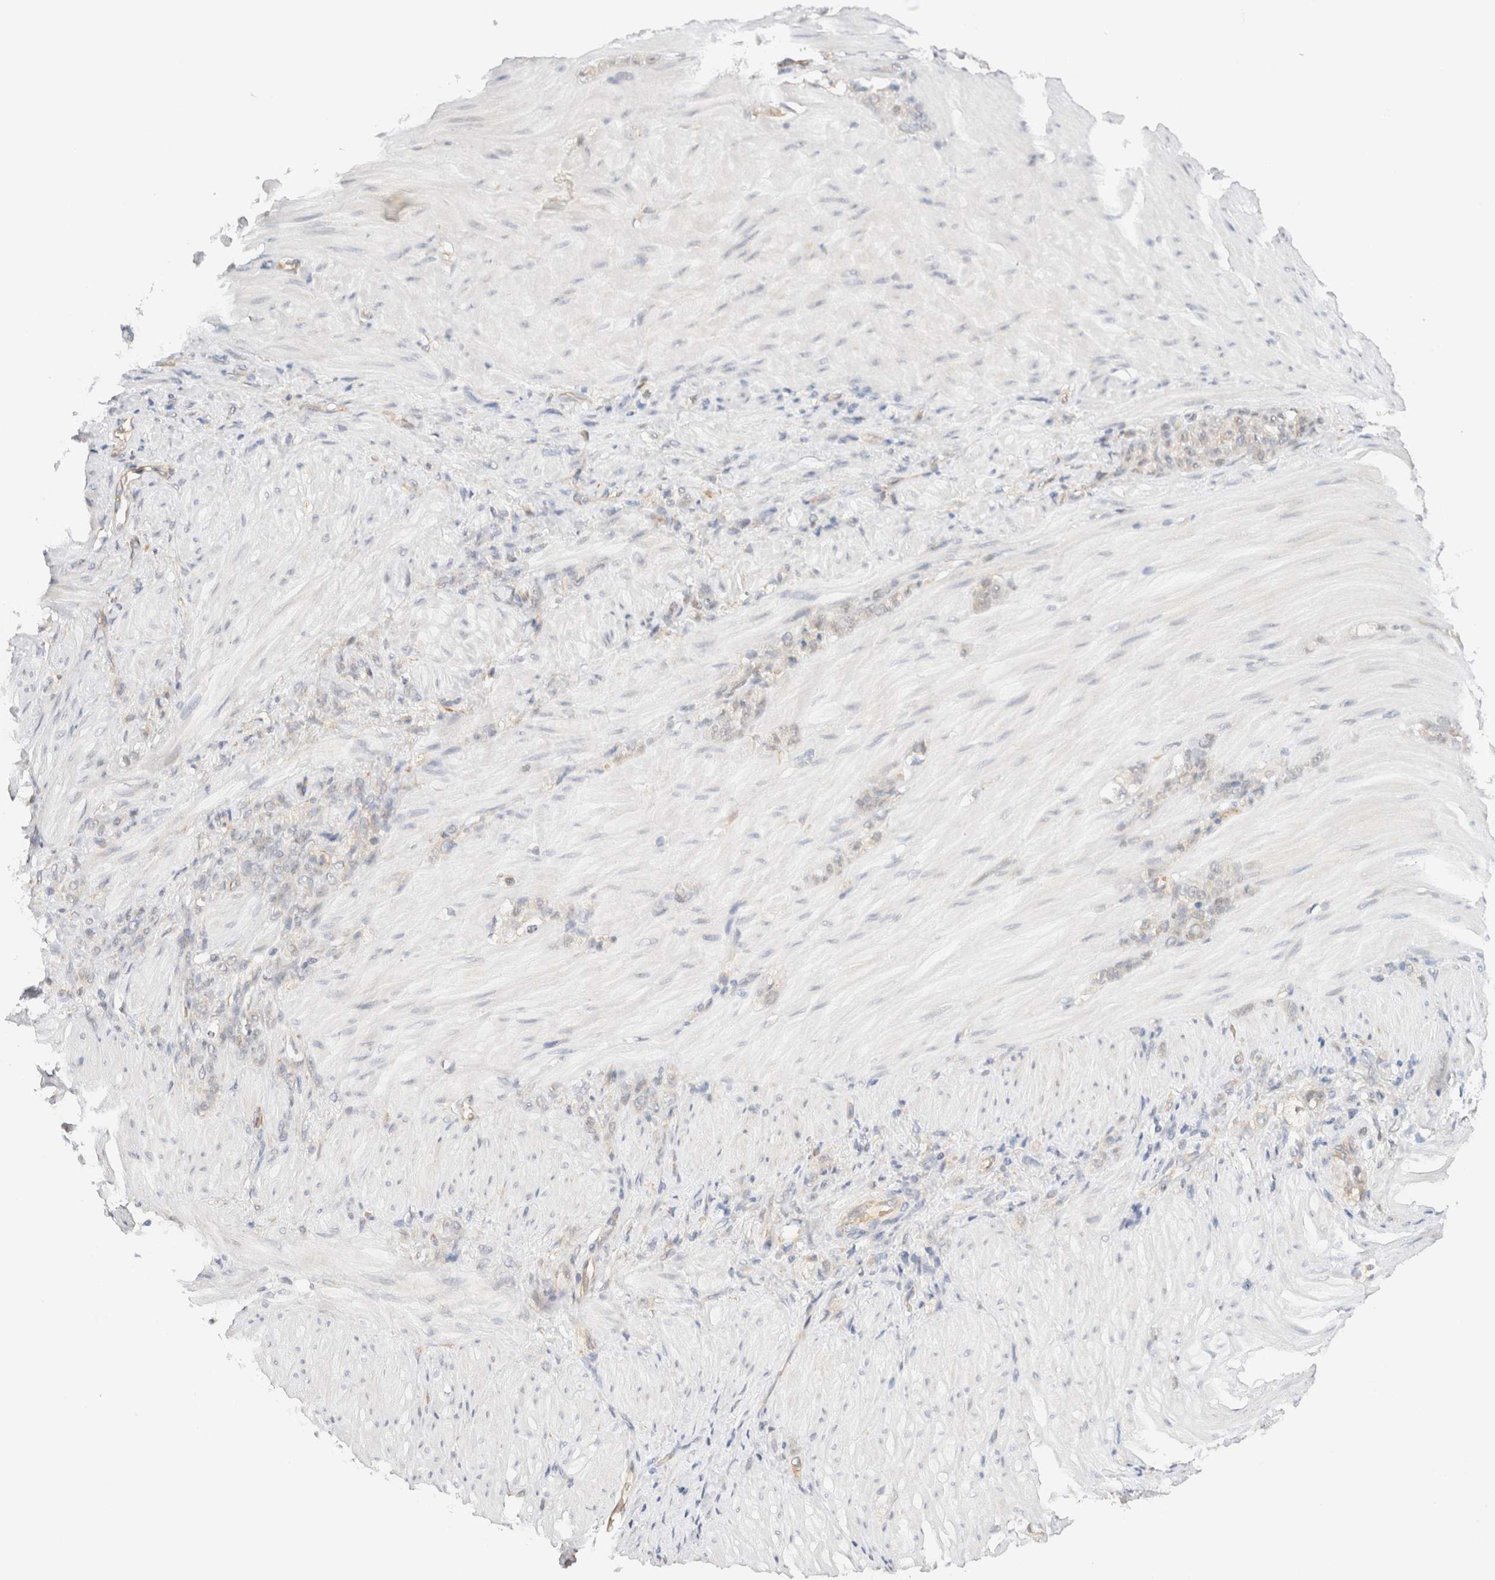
{"staining": {"intensity": "negative", "quantity": "none", "location": "none"}, "tissue": "stomach cancer", "cell_type": "Tumor cells", "image_type": "cancer", "snomed": [{"axis": "morphology", "description": "Normal tissue, NOS"}, {"axis": "morphology", "description": "Adenocarcinoma, NOS"}, {"axis": "topography", "description": "Stomach"}], "caption": "This is an immunohistochemistry micrograph of adenocarcinoma (stomach). There is no staining in tumor cells.", "gene": "SYVN1", "patient": {"sex": "male", "age": 82}}